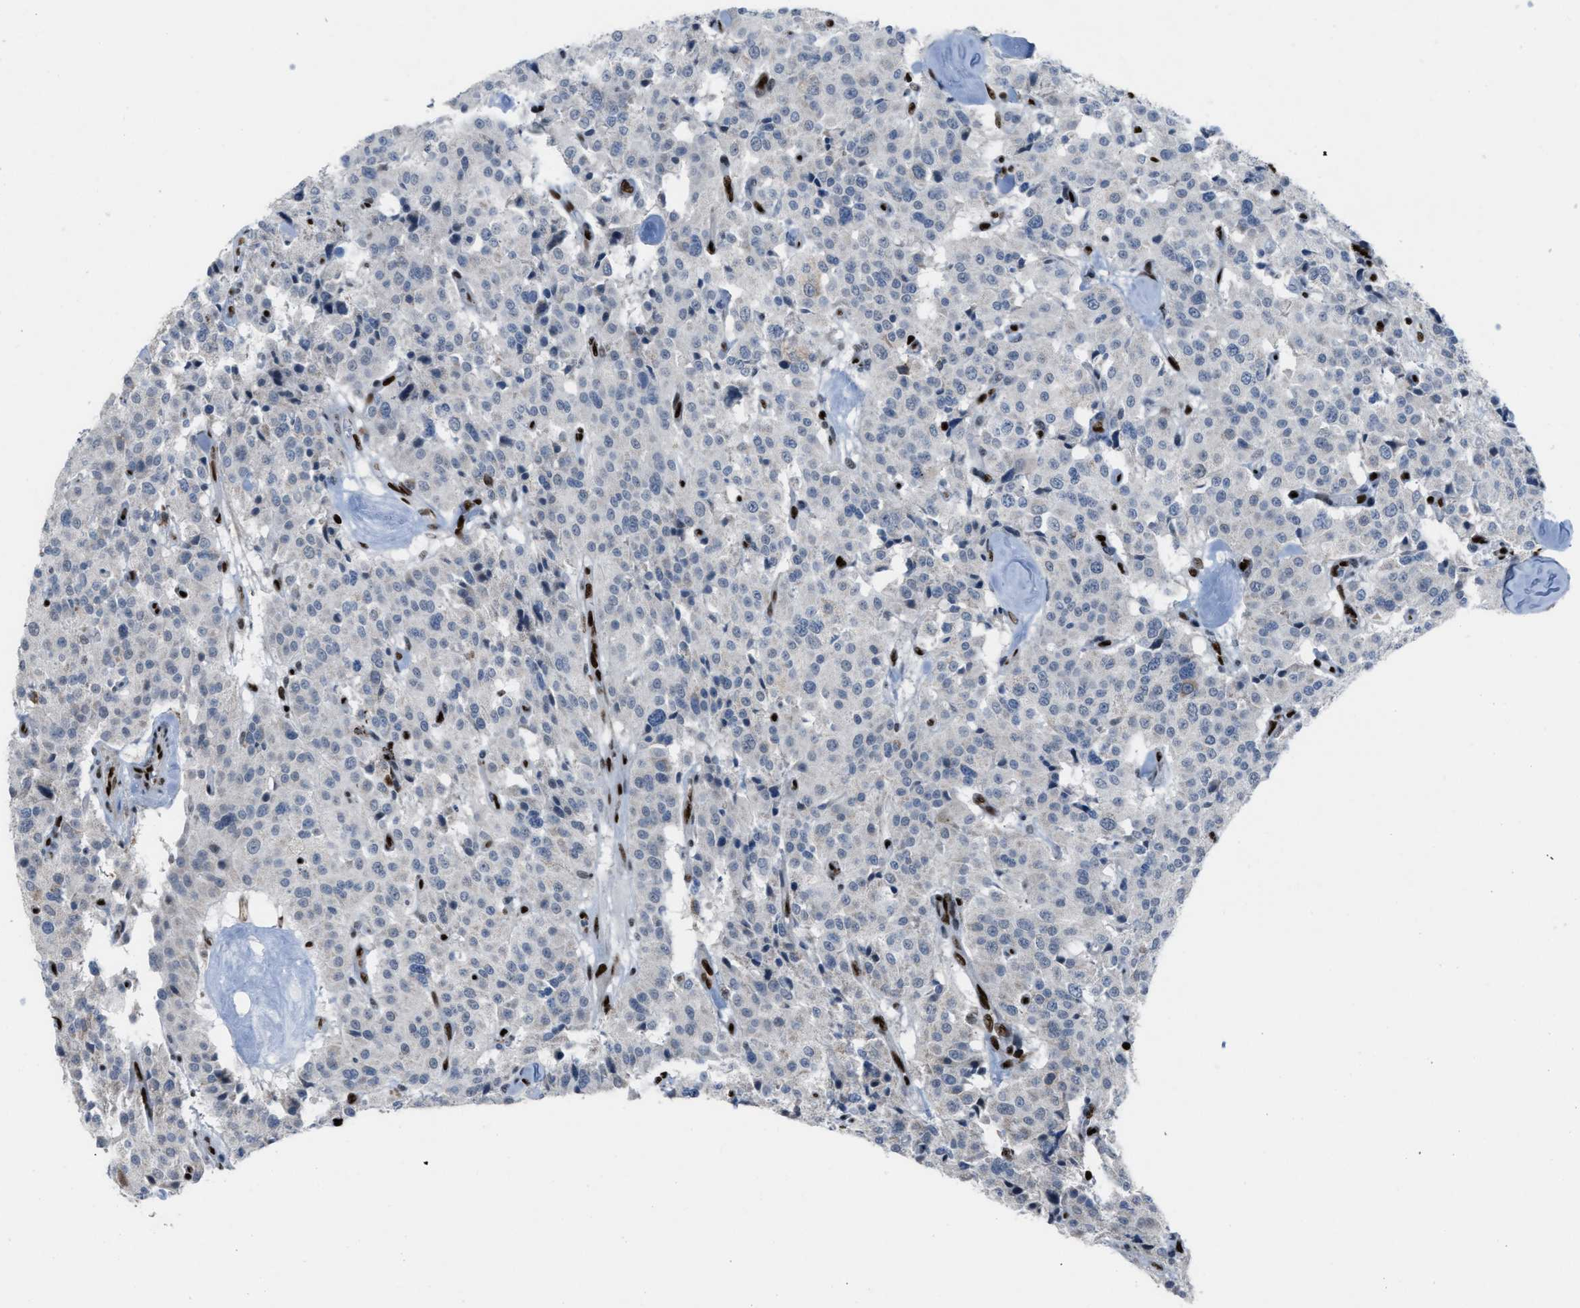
{"staining": {"intensity": "negative", "quantity": "none", "location": "none"}, "tissue": "carcinoid", "cell_type": "Tumor cells", "image_type": "cancer", "snomed": [{"axis": "morphology", "description": "Carcinoid, malignant, NOS"}, {"axis": "topography", "description": "Lung"}], "caption": "Image shows no protein expression in tumor cells of carcinoid tissue.", "gene": "SLFN5", "patient": {"sex": "male", "age": 30}}